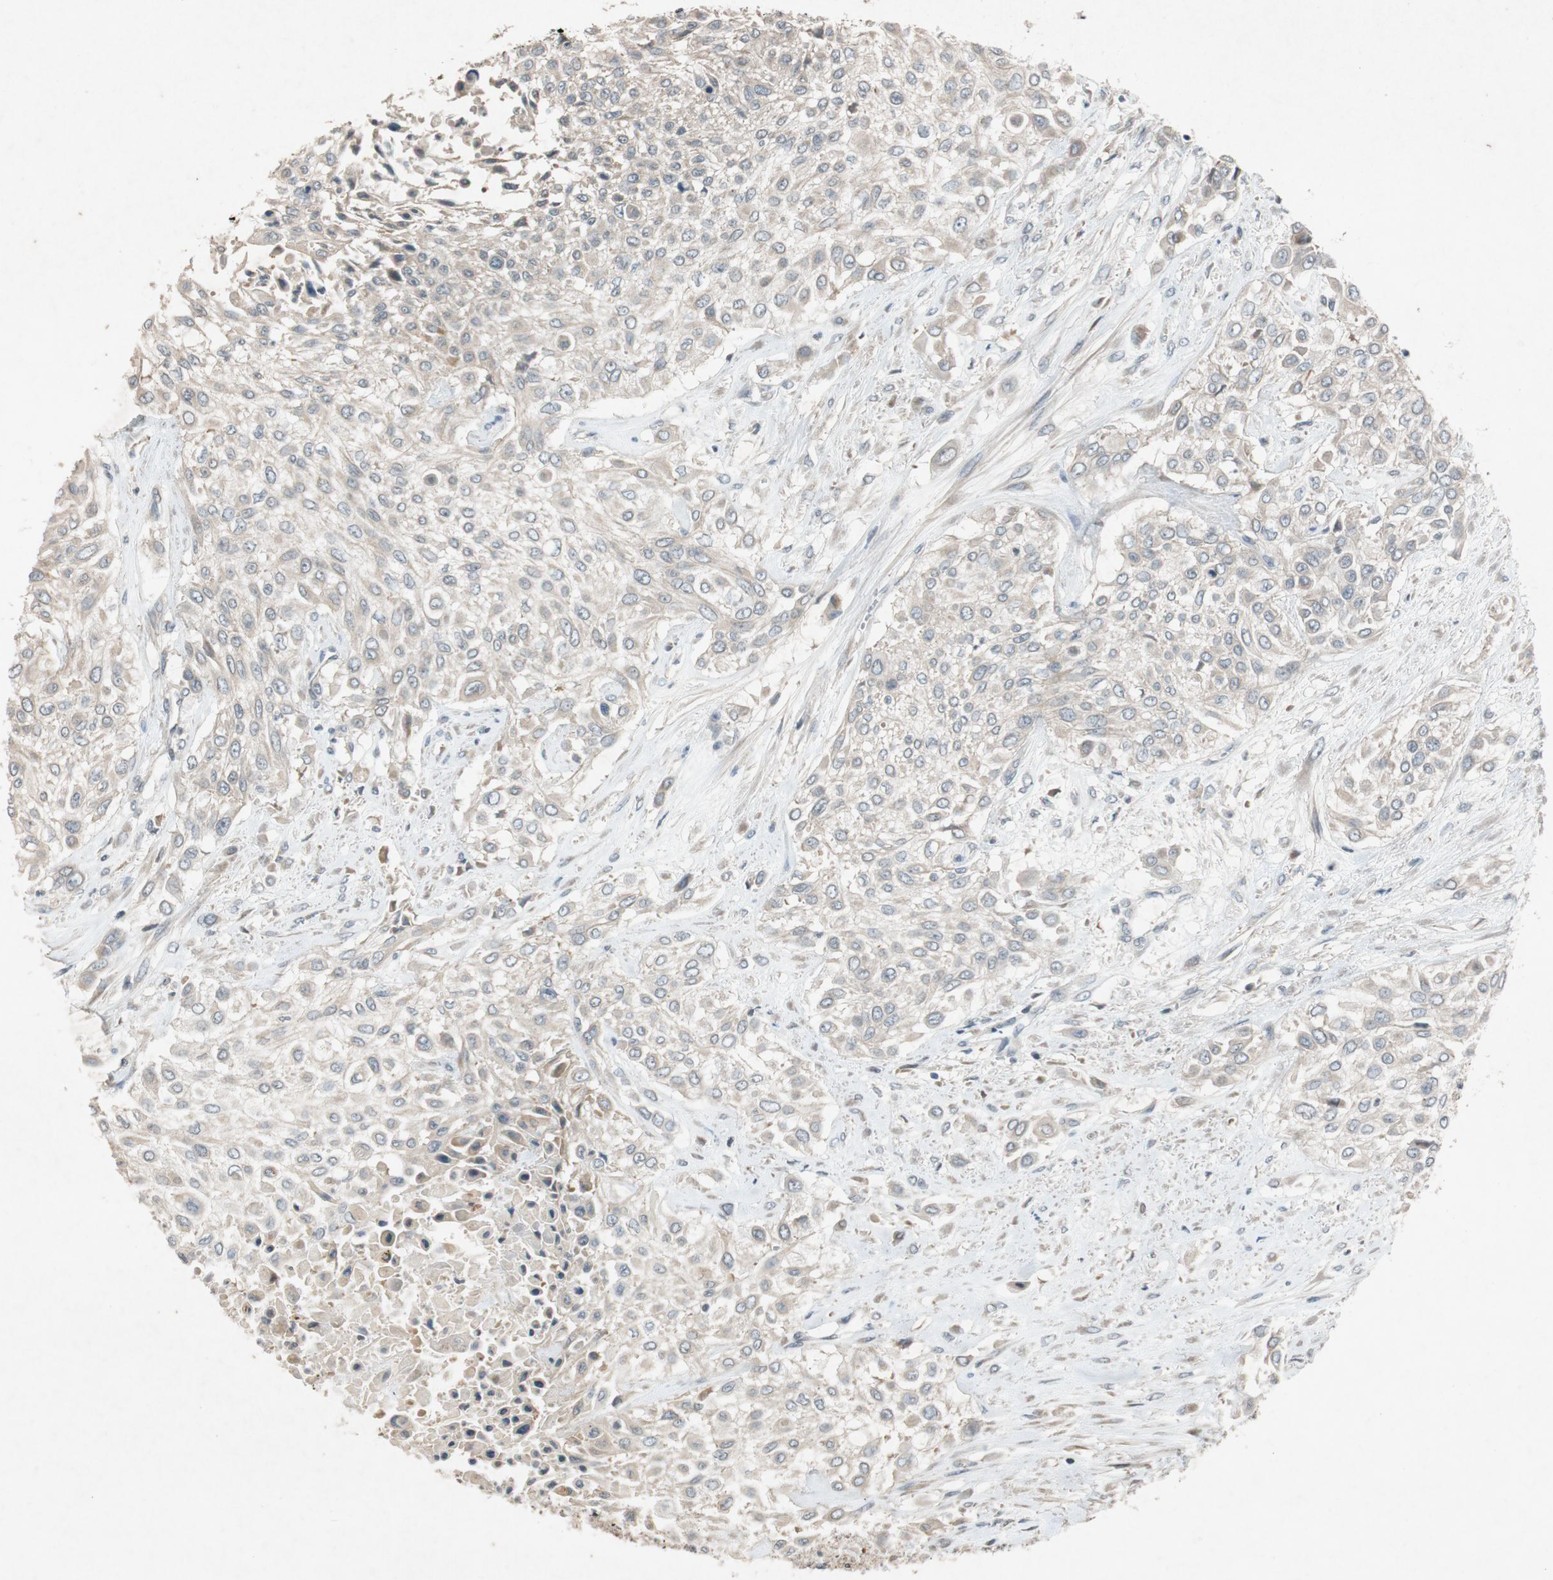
{"staining": {"intensity": "weak", "quantity": ">75%", "location": "cytoplasmic/membranous"}, "tissue": "urothelial cancer", "cell_type": "Tumor cells", "image_type": "cancer", "snomed": [{"axis": "morphology", "description": "Urothelial carcinoma, High grade"}, {"axis": "topography", "description": "Urinary bladder"}], "caption": "Immunohistochemistry (IHC) histopathology image of neoplastic tissue: urothelial carcinoma (high-grade) stained using immunohistochemistry (IHC) displays low levels of weak protein expression localized specifically in the cytoplasmic/membranous of tumor cells, appearing as a cytoplasmic/membranous brown color.", "gene": "ATP2C1", "patient": {"sex": "male", "age": 57}}